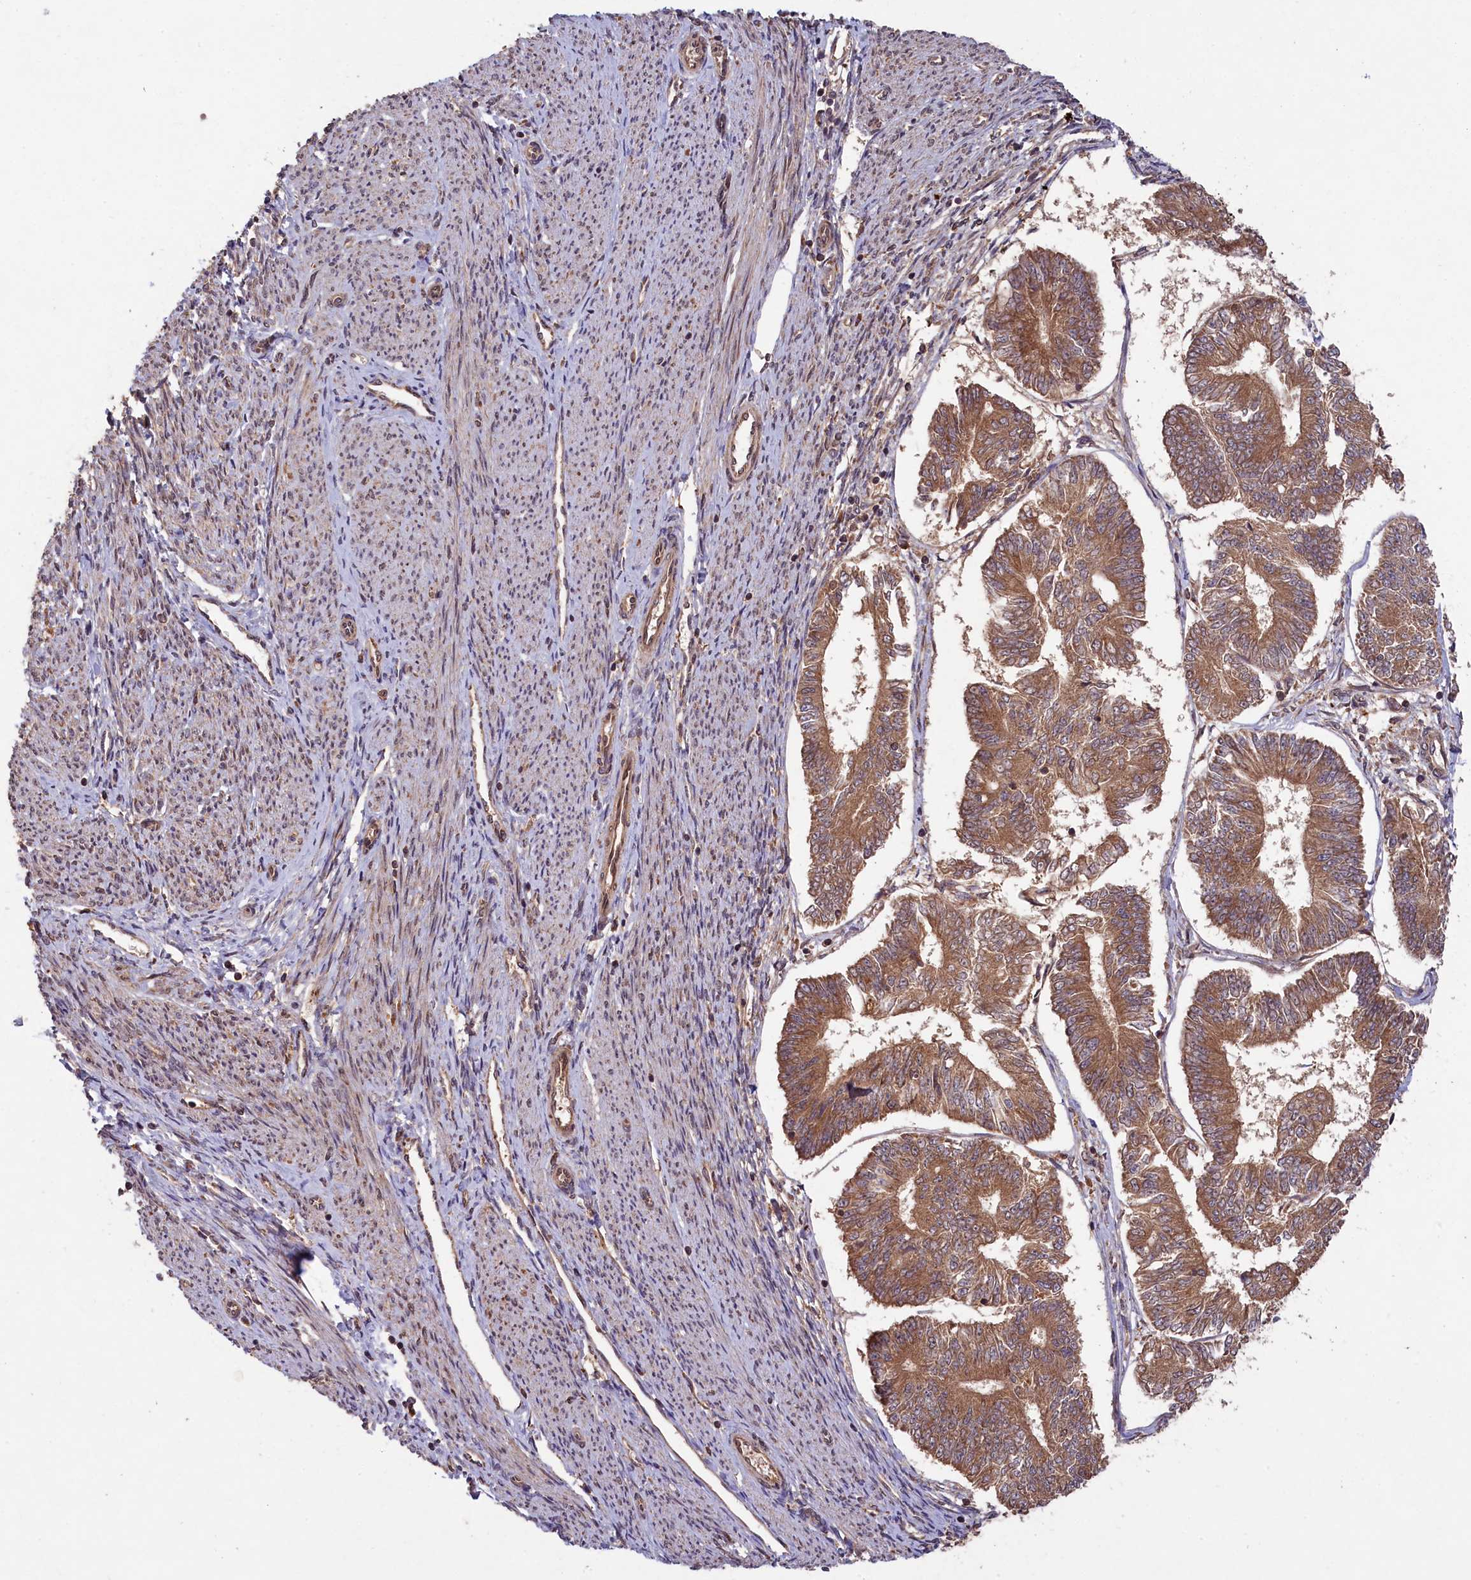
{"staining": {"intensity": "moderate", "quantity": ">75%", "location": "cytoplasmic/membranous"}, "tissue": "endometrial cancer", "cell_type": "Tumor cells", "image_type": "cancer", "snomed": [{"axis": "morphology", "description": "Adenocarcinoma, NOS"}, {"axis": "topography", "description": "Endometrium"}], "caption": "This micrograph exhibits endometrial cancer stained with immunohistochemistry to label a protein in brown. The cytoplasmic/membranous of tumor cells show moderate positivity for the protein. Nuclei are counter-stained blue.", "gene": "CHAC1", "patient": {"sex": "female", "age": 58}}